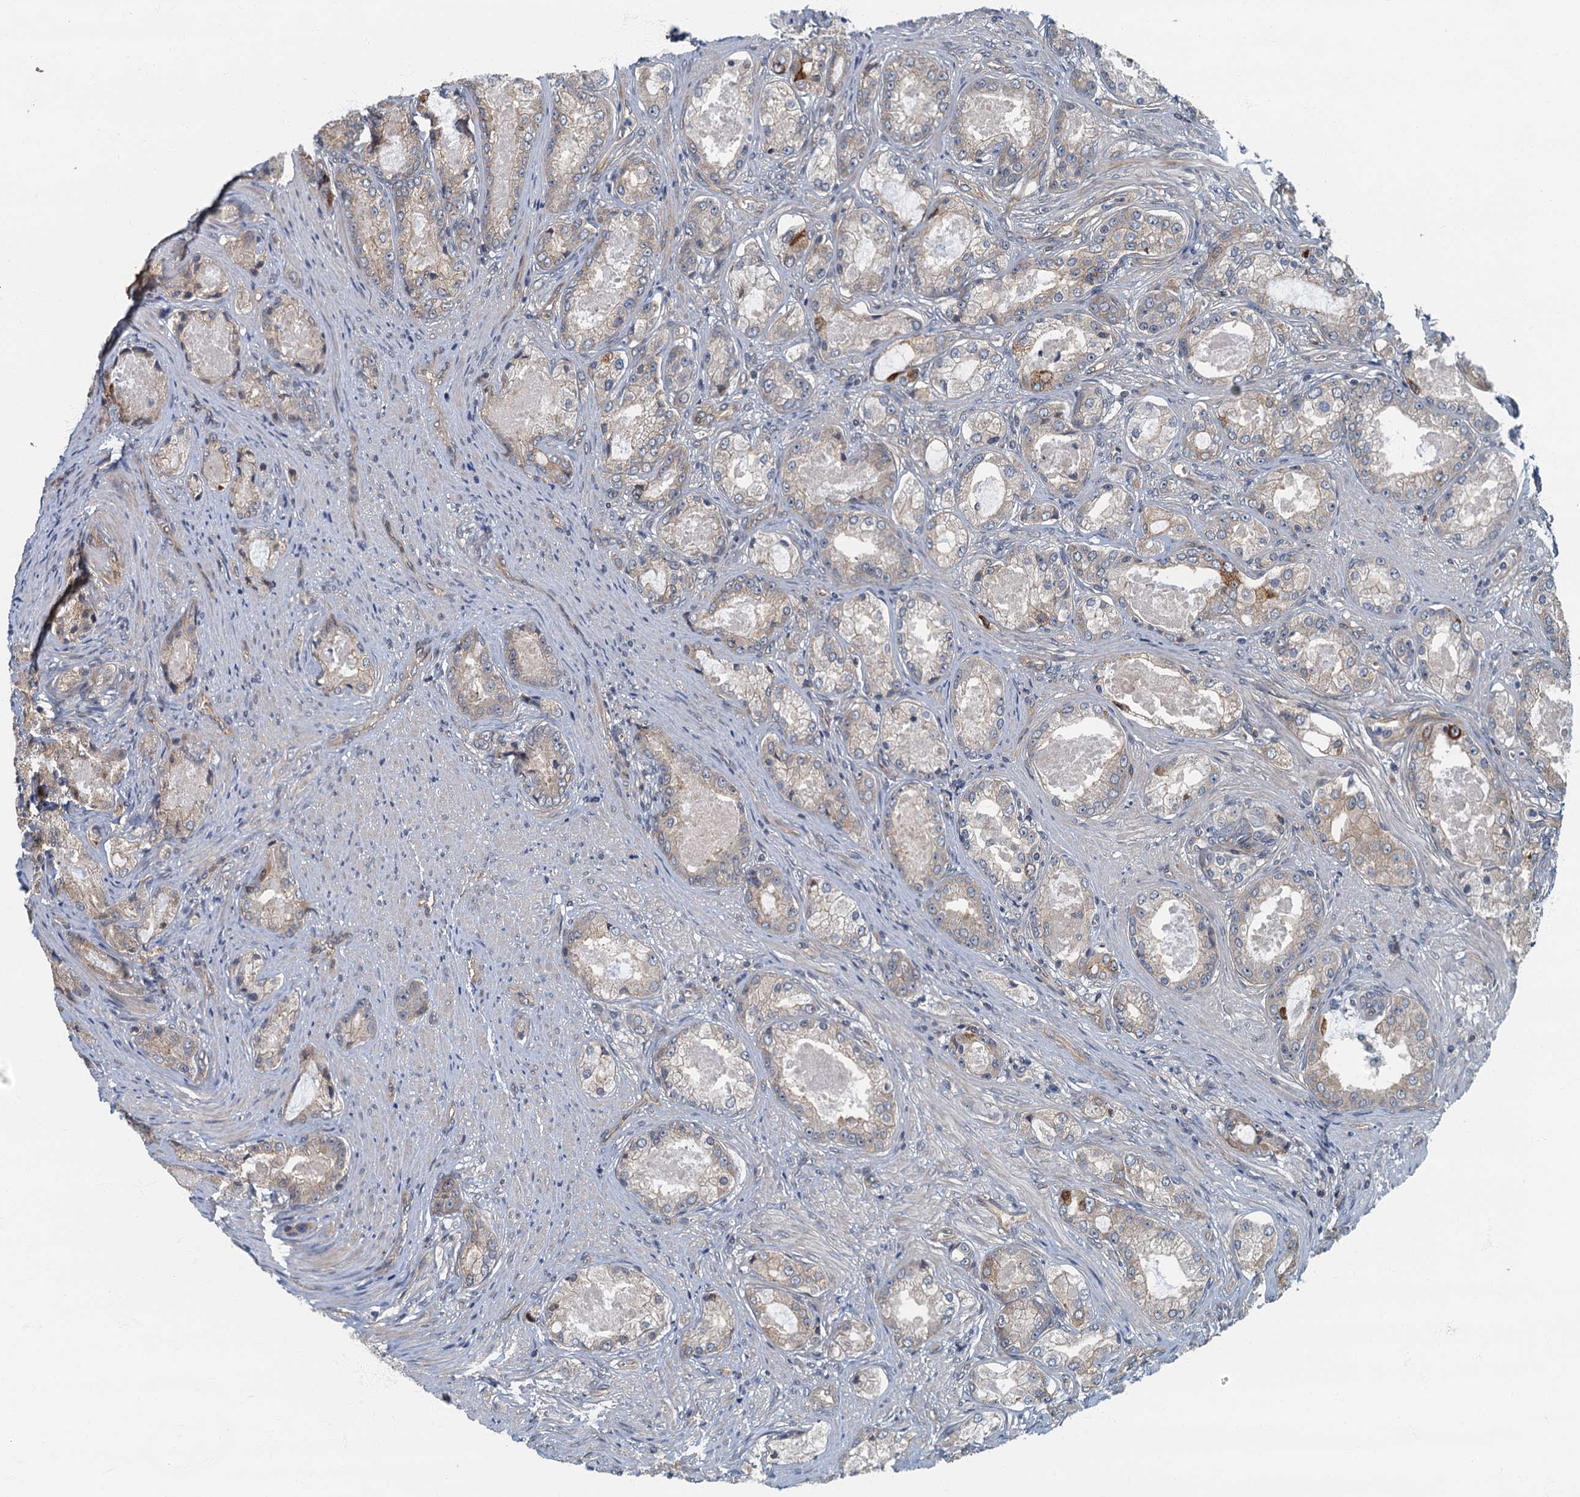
{"staining": {"intensity": "negative", "quantity": "none", "location": "none"}, "tissue": "prostate cancer", "cell_type": "Tumor cells", "image_type": "cancer", "snomed": [{"axis": "morphology", "description": "Adenocarcinoma, Low grade"}, {"axis": "topography", "description": "Prostate"}], "caption": "An immunohistochemistry image of prostate cancer (adenocarcinoma (low-grade)) is shown. There is no staining in tumor cells of prostate cancer (adenocarcinoma (low-grade)).", "gene": "CKAP2L", "patient": {"sex": "male", "age": 68}}